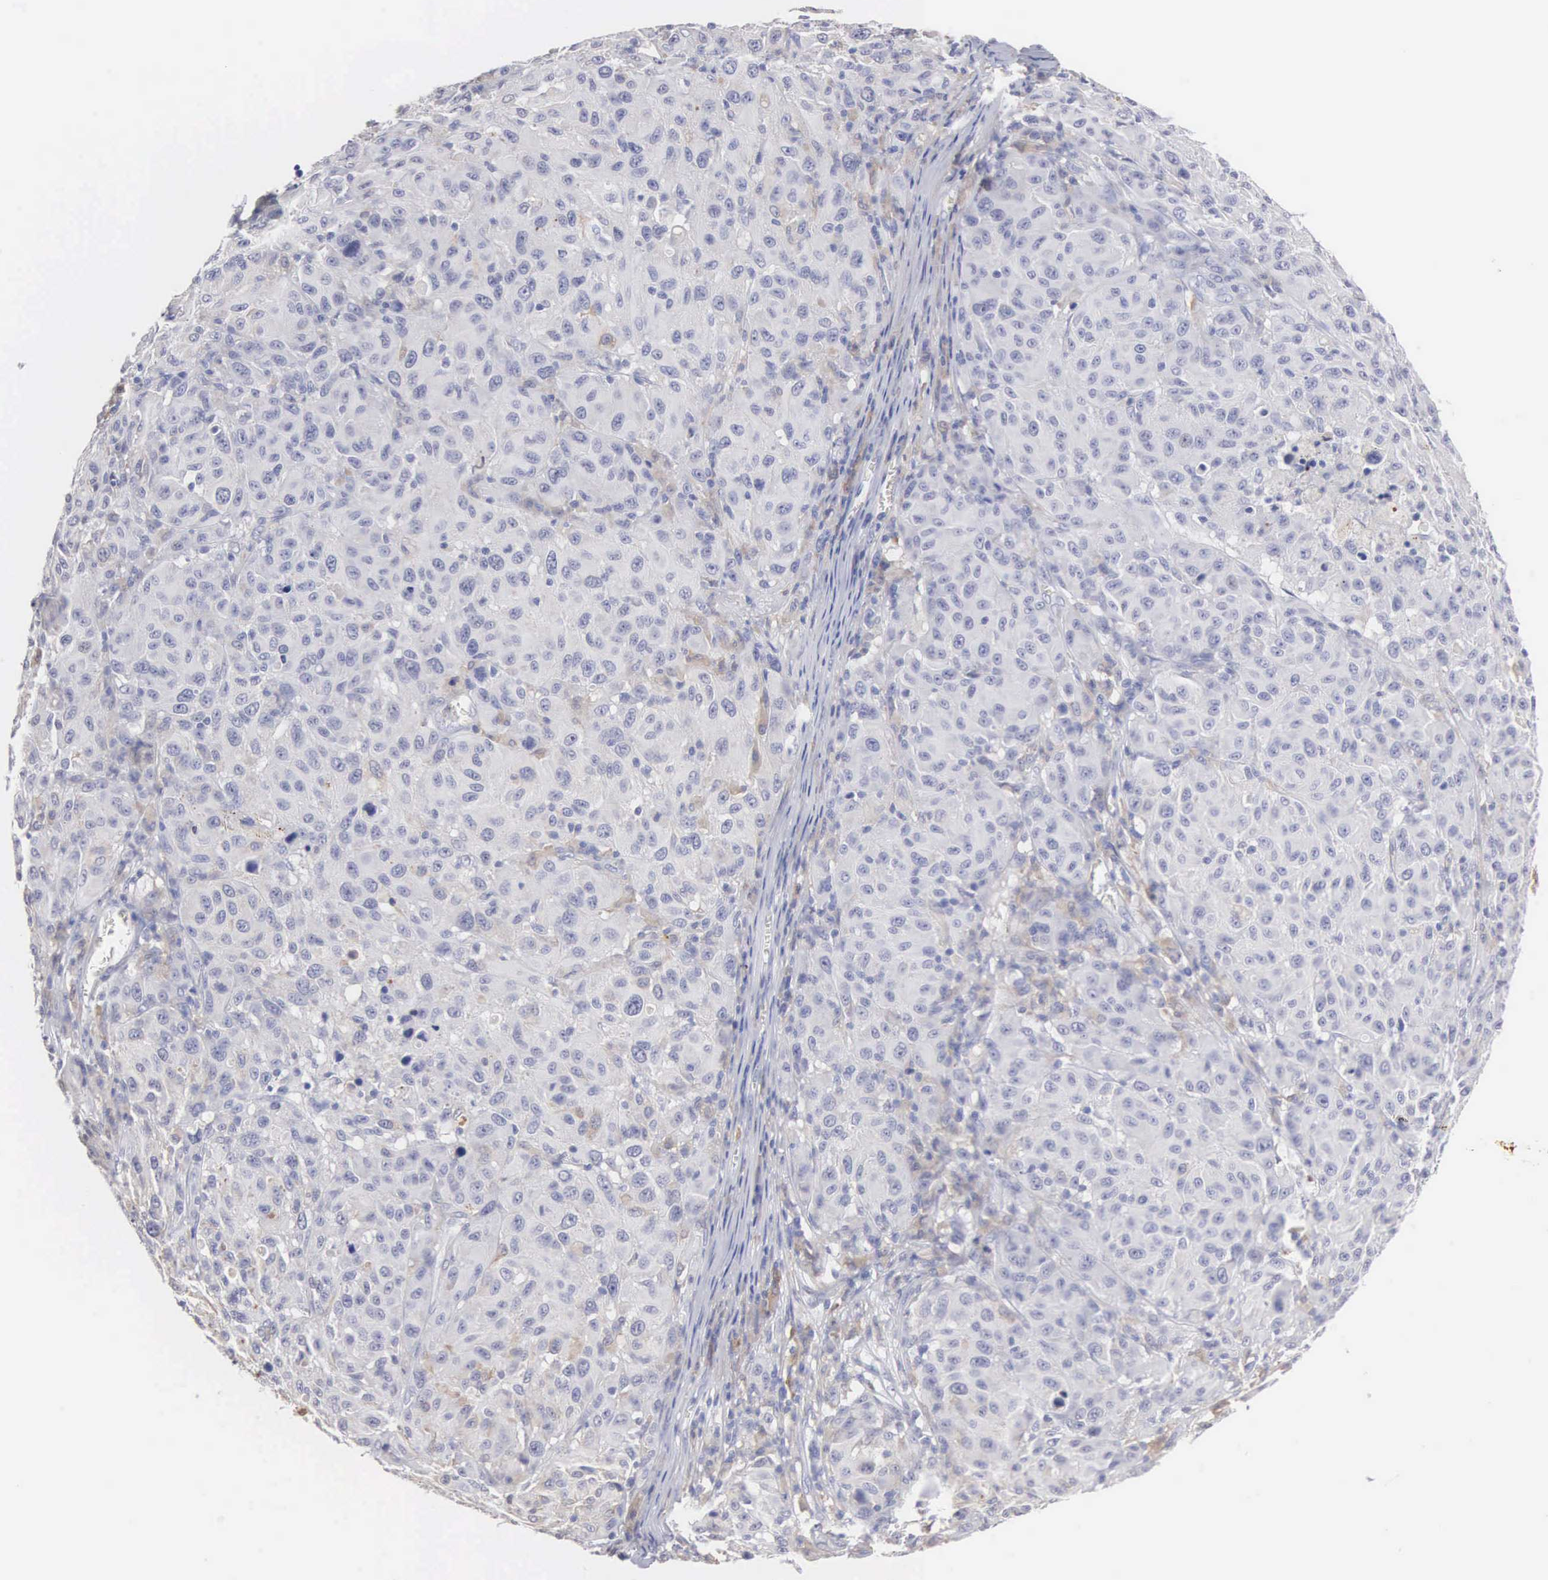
{"staining": {"intensity": "negative", "quantity": "none", "location": "none"}, "tissue": "melanoma", "cell_type": "Tumor cells", "image_type": "cancer", "snomed": [{"axis": "morphology", "description": "Malignant melanoma, NOS"}, {"axis": "topography", "description": "Skin"}], "caption": "There is no significant positivity in tumor cells of melanoma. (DAB IHC with hematoxylin counter stain).", "gene": "LIN52", "patient": {"sex": "female", "age": 77}}